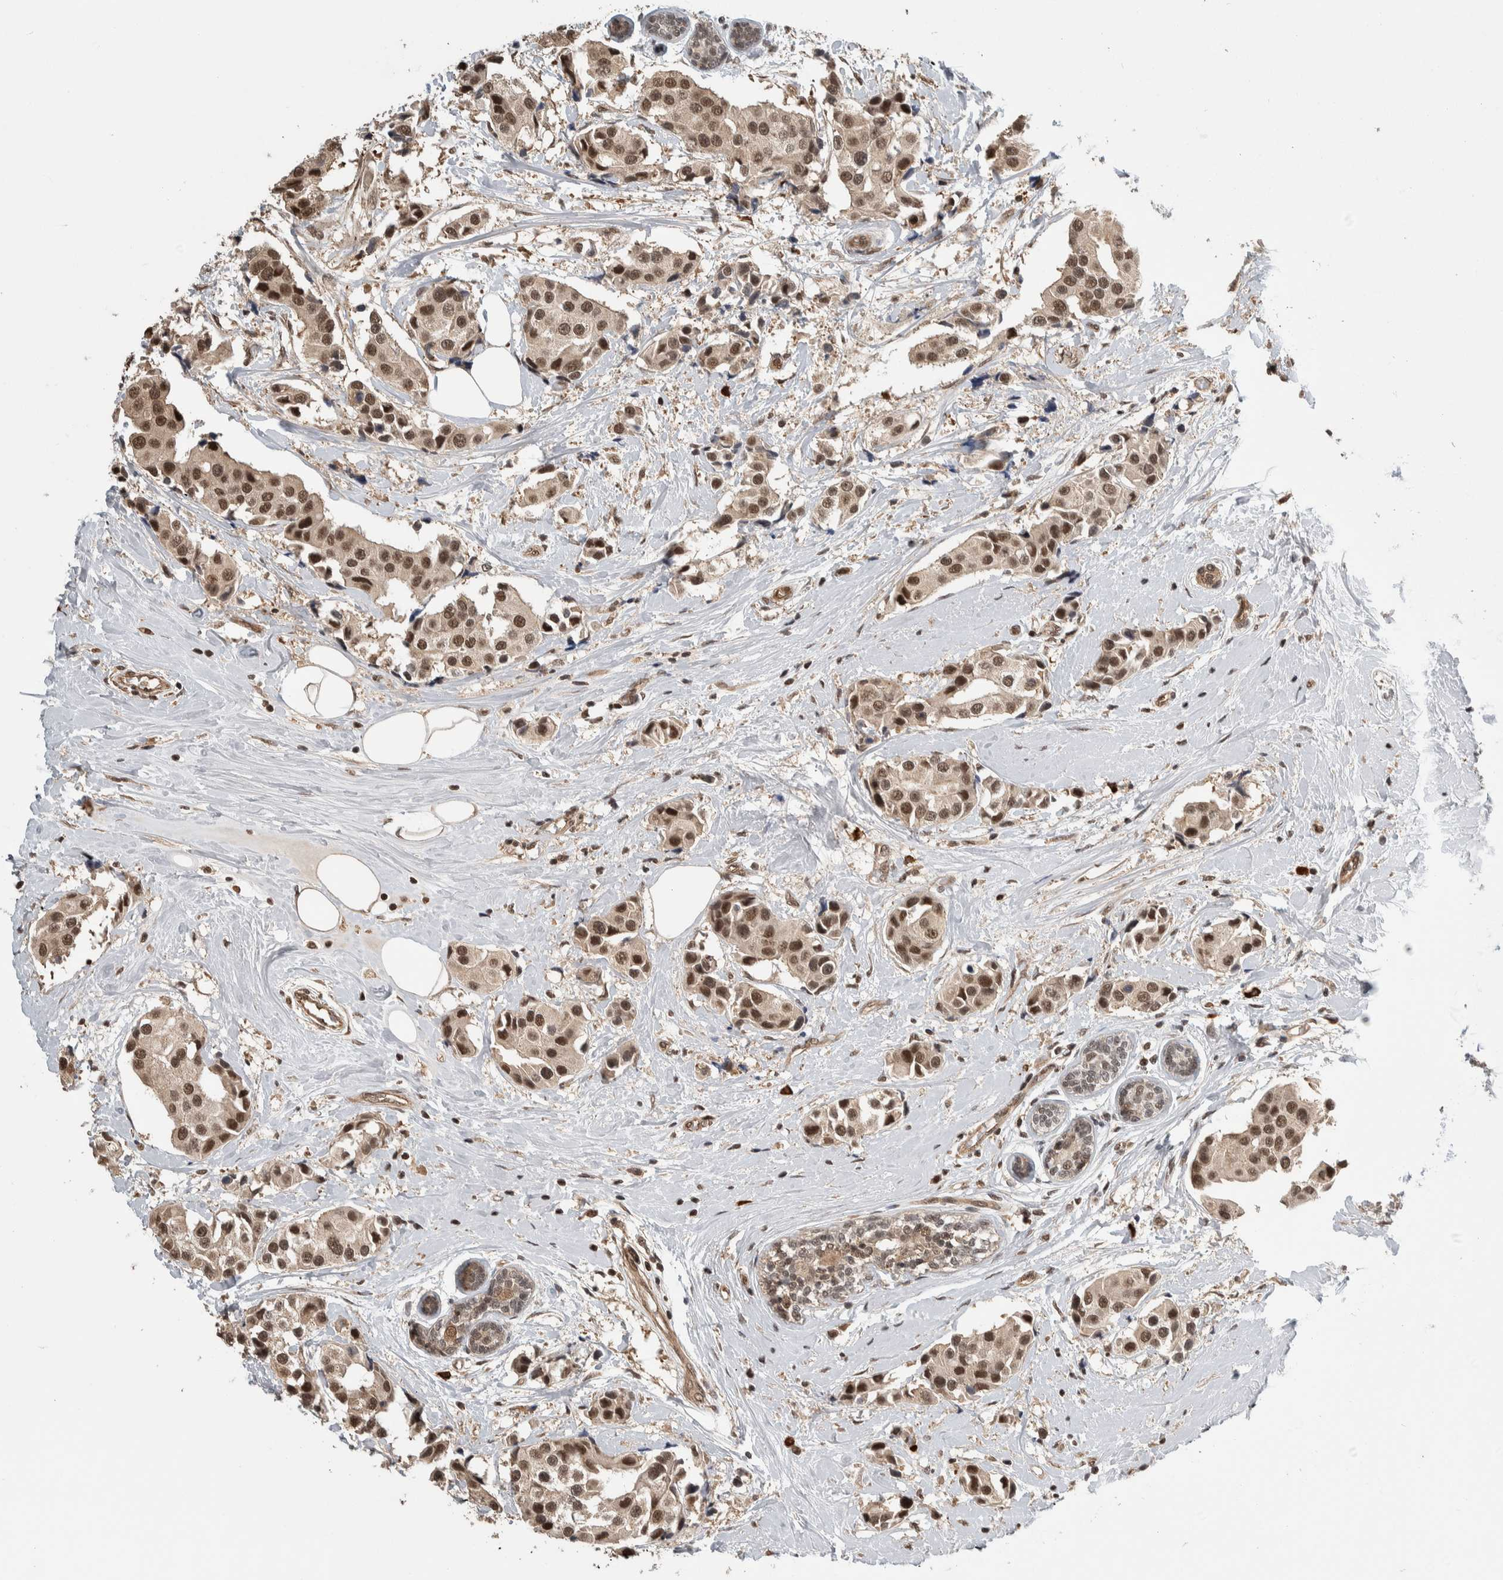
{"staining": {"intensity": "strong", "quantity": ">75%", "location": "nuclear"}, "tissue": "breast cancer", "cell_type": "Tumor cells", "image_type": "cancer", "snomed": [{"axis": "morphology", "description": "Normal tissue, NOS"}, {"axis": "morphology", "description": "Duct carcinoma"}, {"axis": "topography", "description": "Breast"}], "caption": "A histopathology image of breast intraductal carcinoma stained for a protein exhibits strong nuclear brown staining in tumor cells. Using DAB (brown) and hematoxylin (blue) stains, captured at high magnification using brightfield microscopy.", "gene": "ZNF592", "patient": {"sex": "female", "age": 39}}